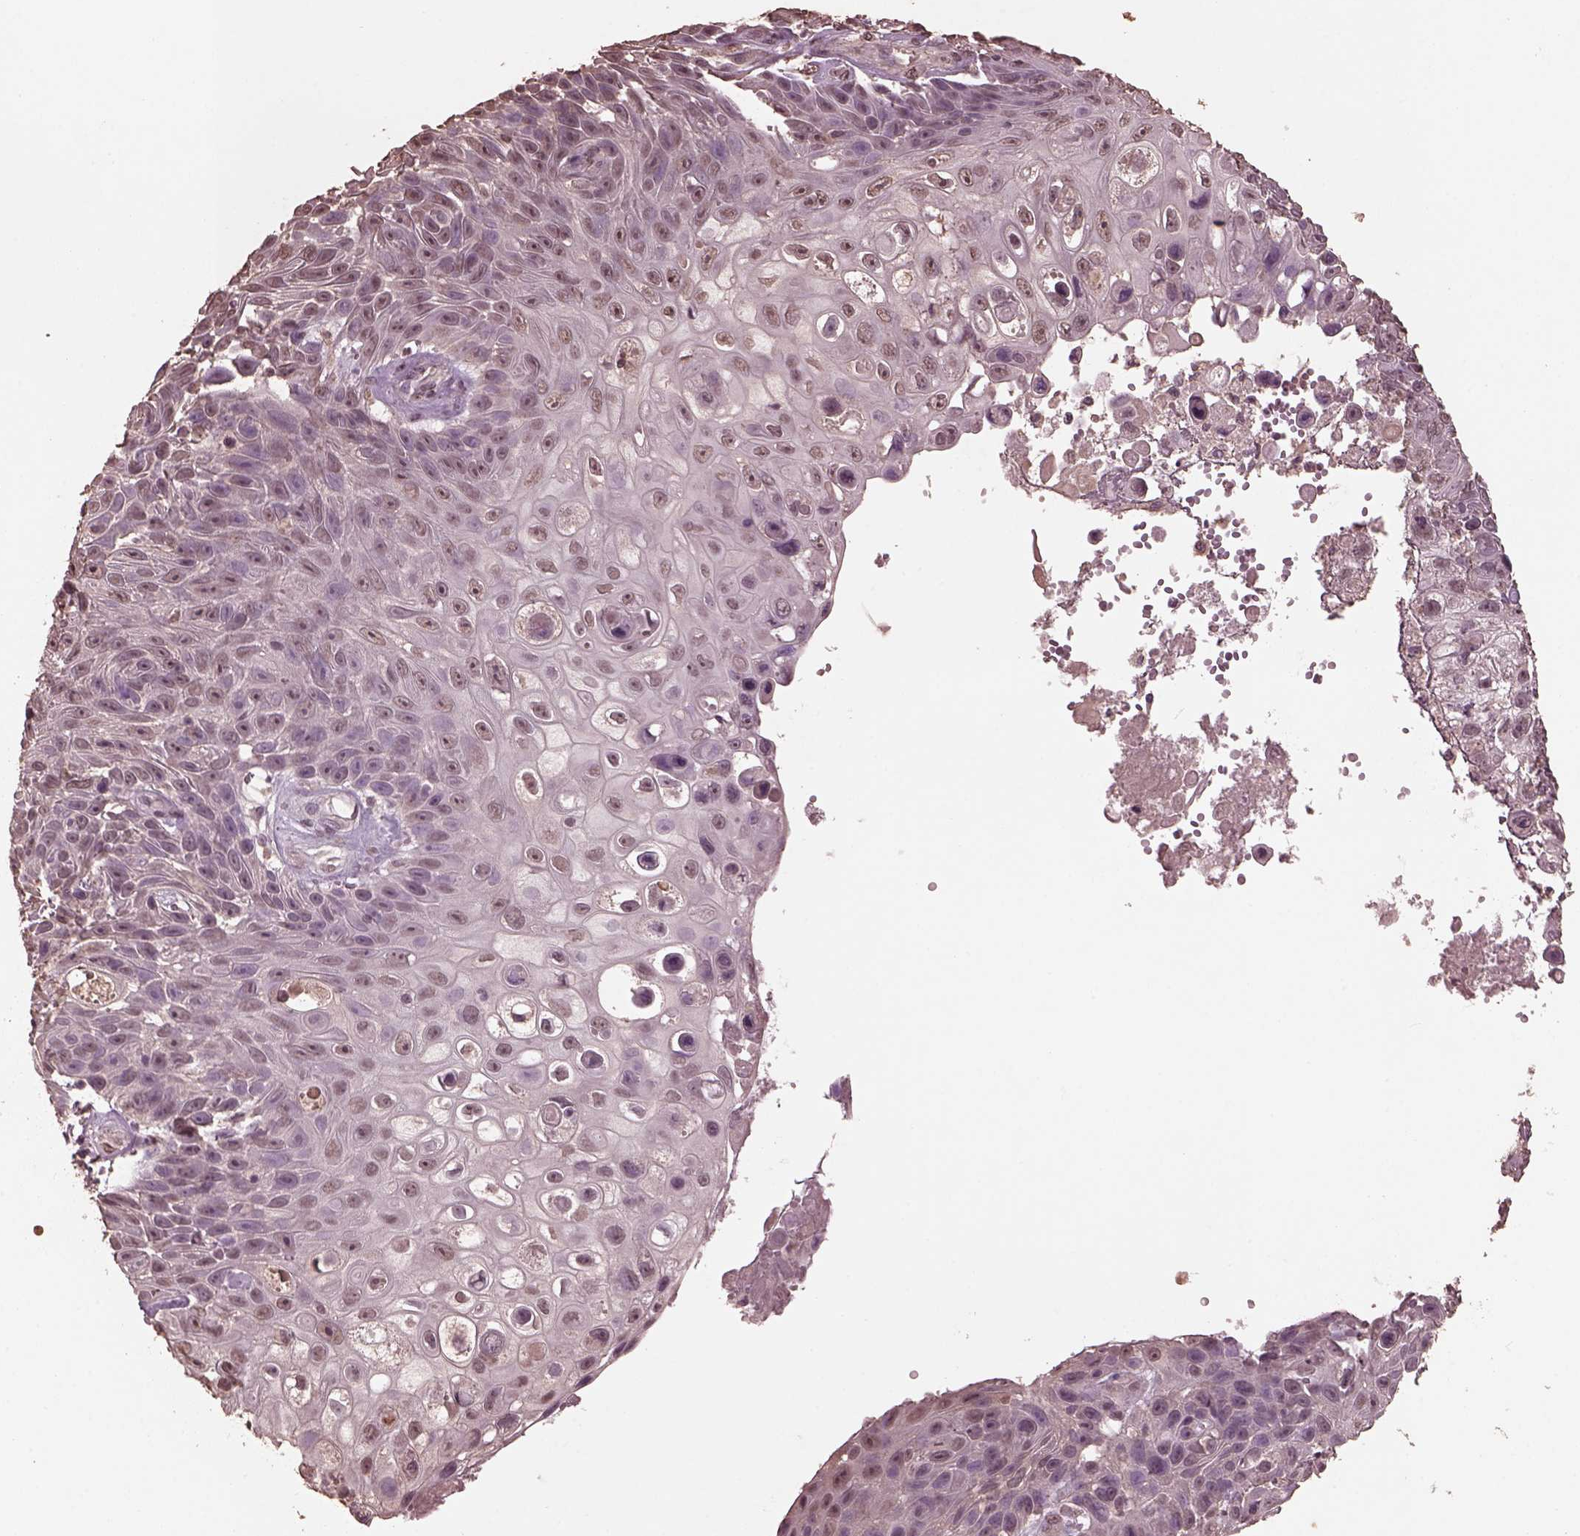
{"staining": {"intensity": "weak", "quantity": "<25%", "location": "nuclear"}, "tissue": "skin cancer", "cell_type": "Tumor cells", "image_type": "cancer", "snomed": [{"axis": "morphology", "description": "Squamous cell carcinoma, NOS"}, {"axis": "topography", "description": "Skin"}], "caption": "This is an IHC image of human skin squamous cell carcinoma. There is no positivity in tumor cells.", "gene": "CPT1C", "patient": {"sex": "male", "age": 82}}